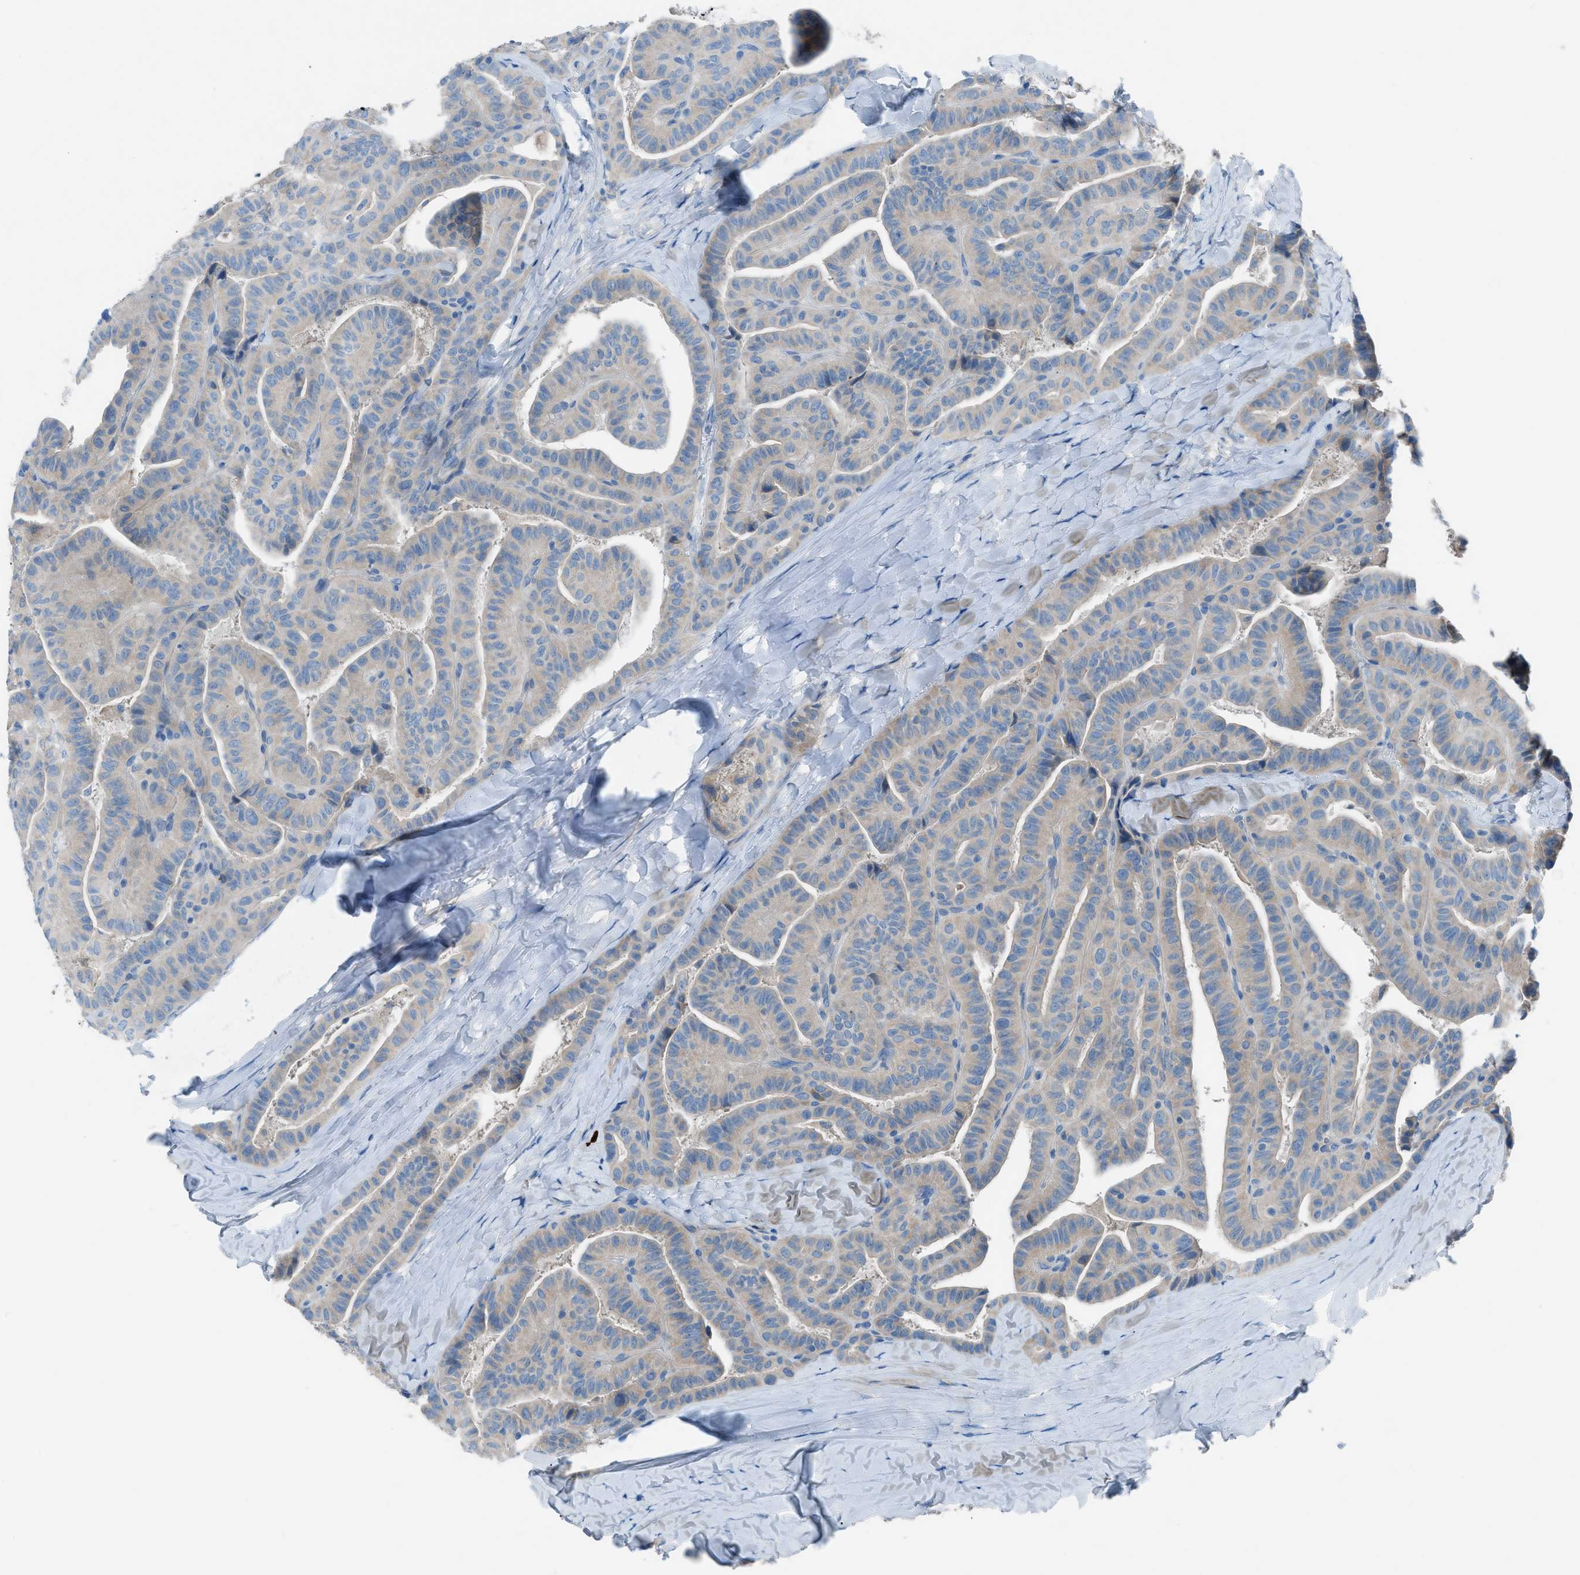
{"staining": {"intensity": "weak", "quantity": "25%-75%", "location": "cytoplasmic/membranous"}, "tissue": "thyroid cancer", "cell_type": "Tumor cells", "image_type": "cancer", "snomed": [{"axis": "morphology", "description": "Papillary adenocarcinoma, NOS"}, {"axis": "topography", "description": "Thyroid gland"}], "caption": "Thyroid cancer stained with a brown dye reveals weak cytoplasmic/membranous positive positivity in about 25%-75% of tumor cells.", "gene": "C5AR2", "patient": {"sex": "male", "age": 77}}